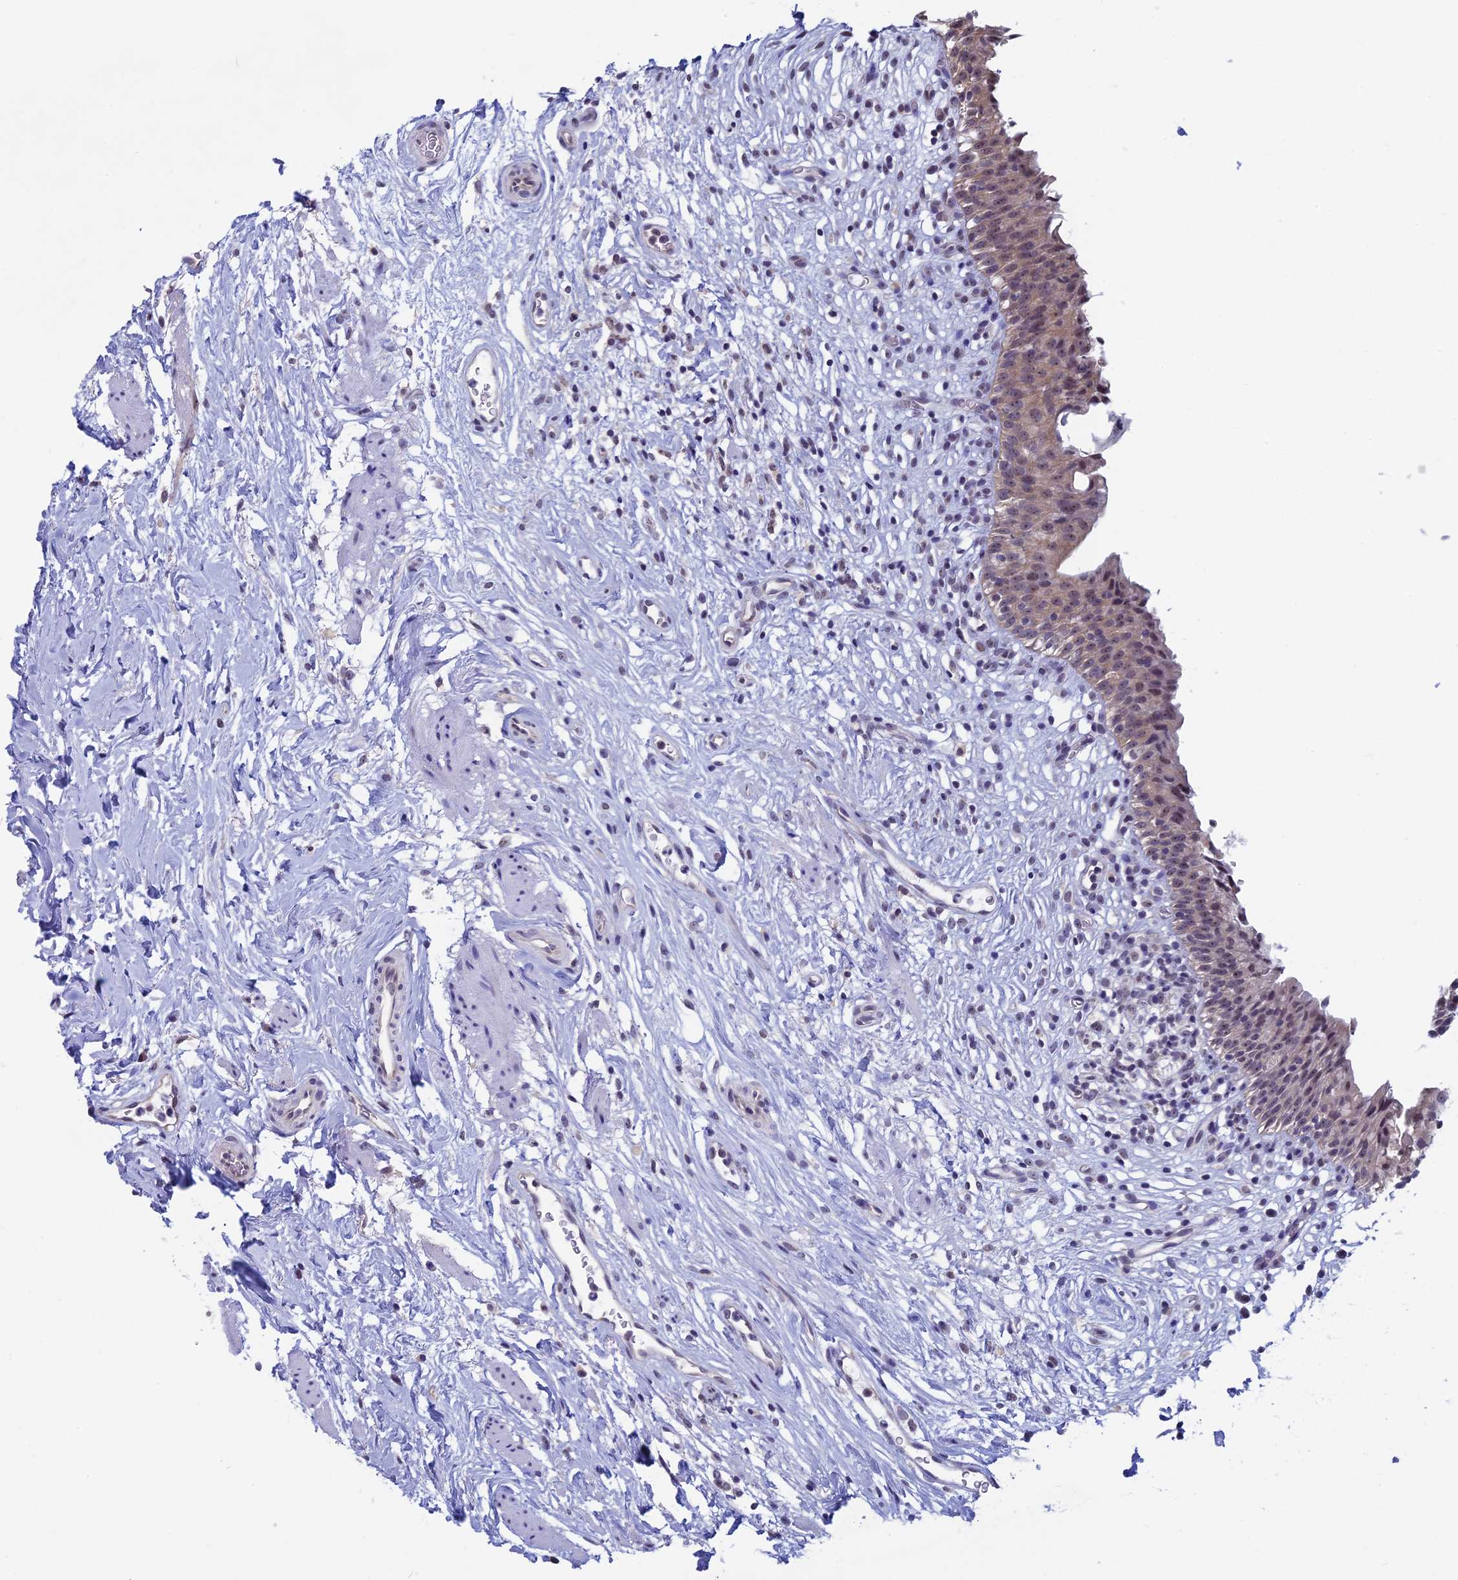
{"staining": {"intensity": "weak", "quantity": ">75%", "location": "cytoplasmic/membranous,nuclear"}, "tissue": "urinary bladder", "cell_type": "Urothelial cells", "image_type": "normal", "snomed": [{"axis": "morphology", "description": "Normal tissue, NOS"}, {"axis": "morphology", "description": "Inflammation, NOS"}, {"axis": "topography", "description": "Urinary bladder"}], "caption": "Immunohistochemistry of unremarkable human urinary bladder exhibits low levels of weak cytoplasmic/membranous,nuclear positivity in approximately >75% of urothelial cells.", "gene": "SPIRE1", "patient": {"sex": "male", "age": 63}}